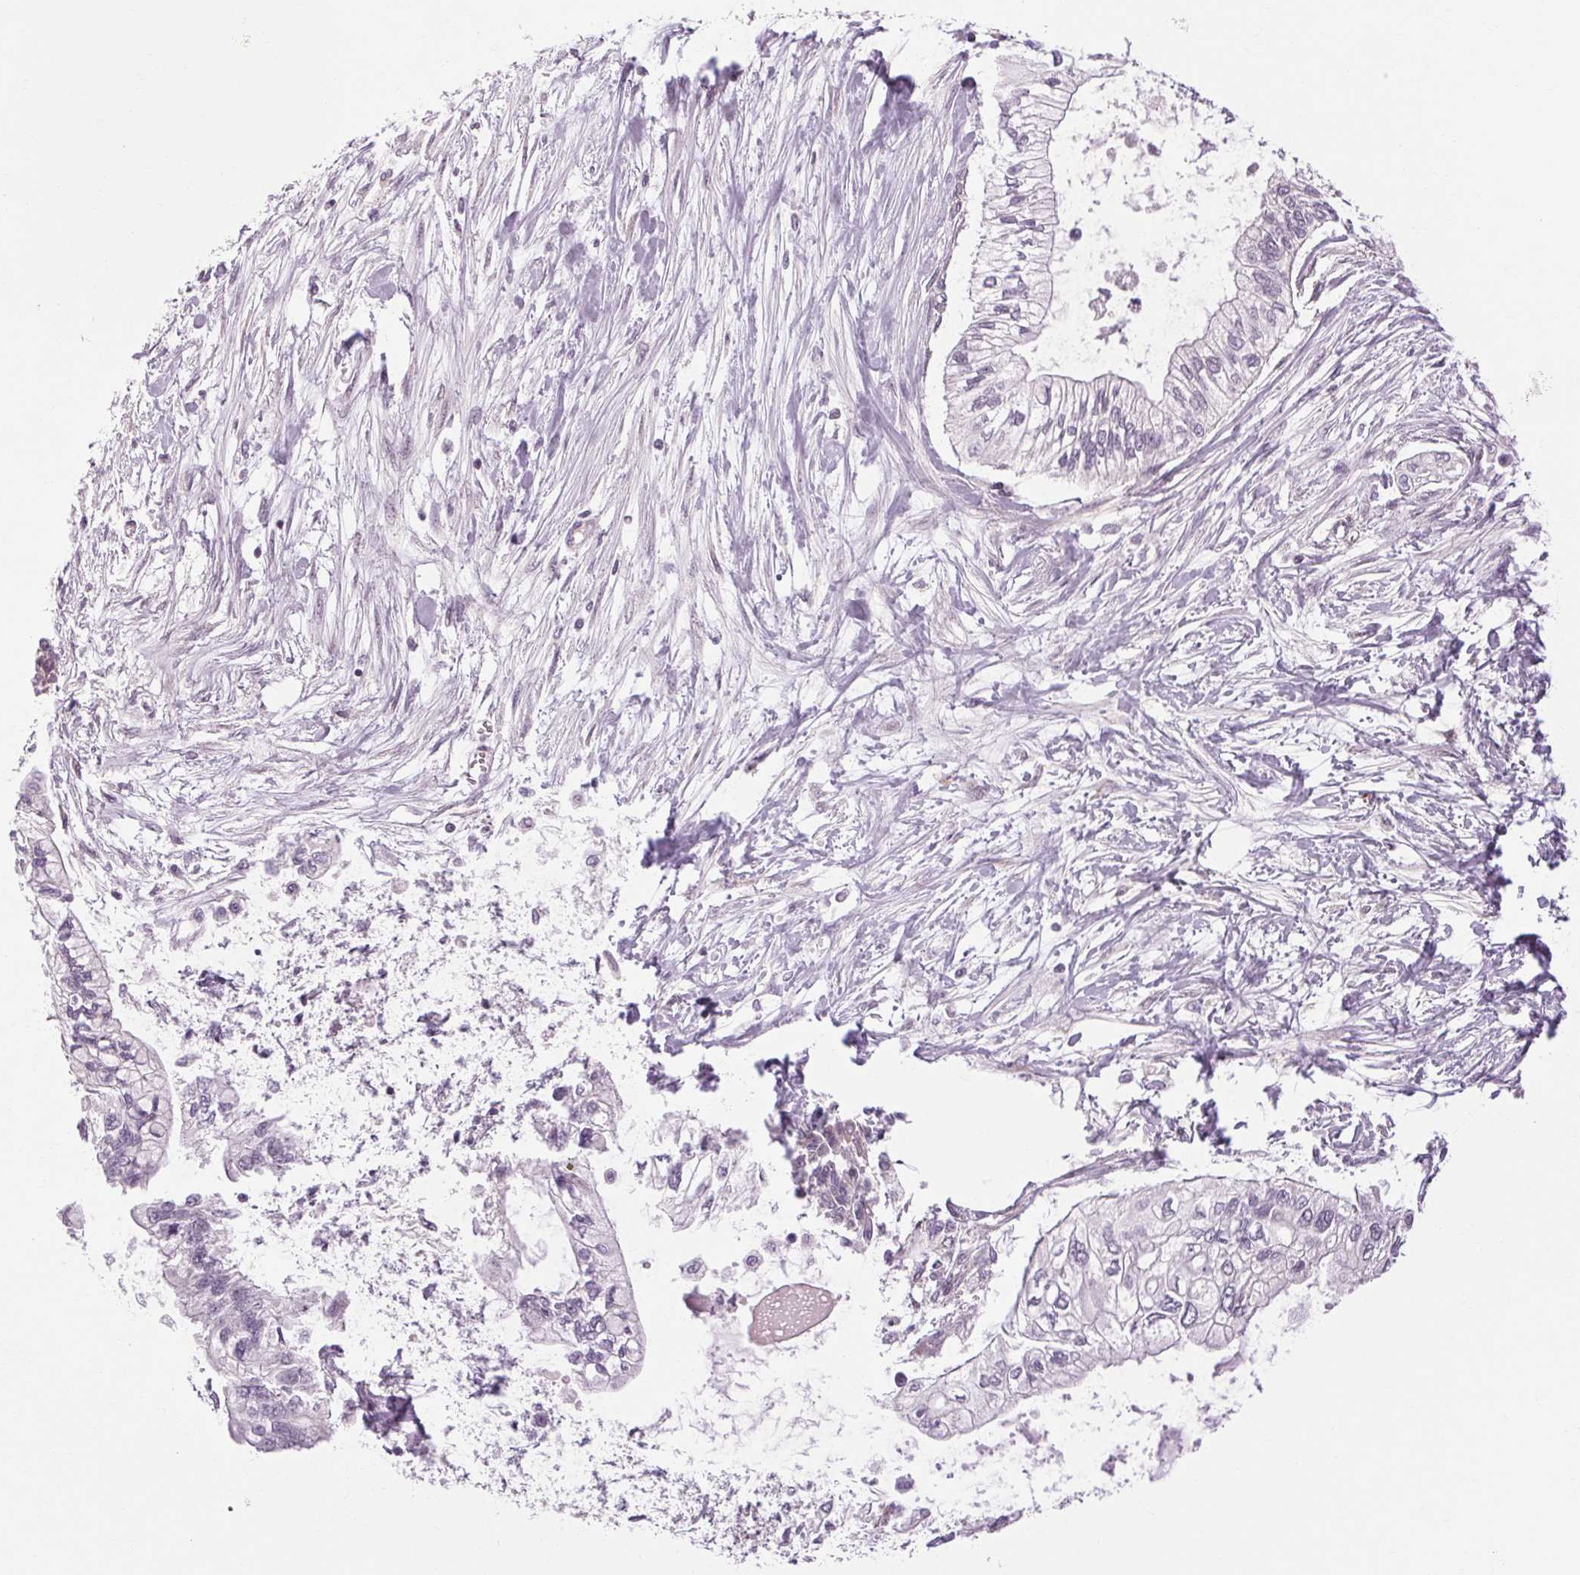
{"staining": {"intensity": "negative", "quantity": "none", "location": "none"}, "tissue": "pancreatic cancer", "cell_type": "Tumor cells", "image_type": "cancer", "snomed": [{"axis": "morphology", "description": "Adenocarcinoma, NOS"}, {"axis": "topography", "description": "Pancreas"}], "caption": "Micrograph shows no significant protein positivity in tumor cells of pancreatic cancer (adenocarcinoma).", "gene": "KLHL40", "patient": {"sex": "female", "age": 77}}